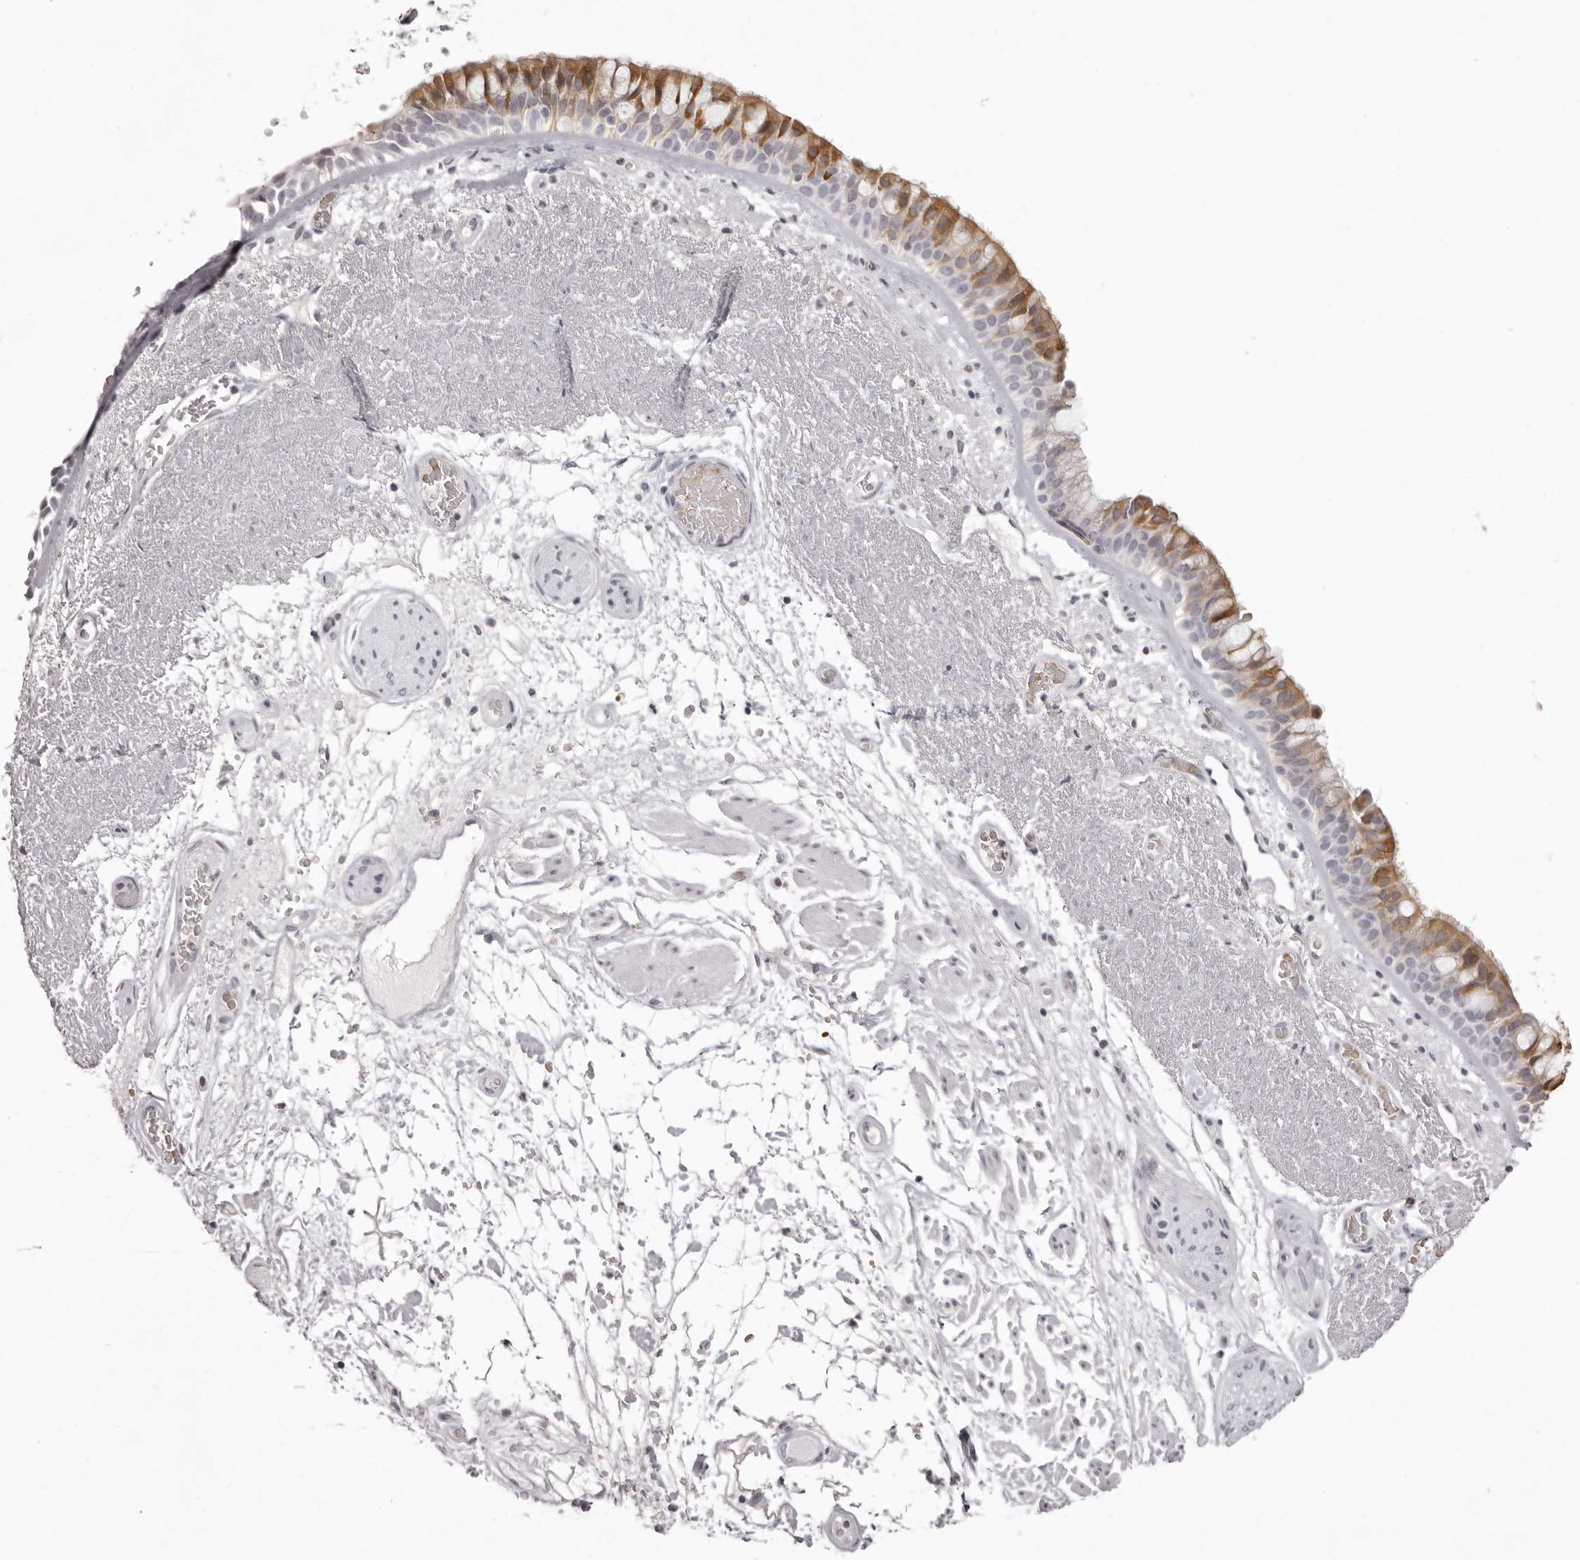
{"staining": {"intensity": "moderate", "quantity": "<25%", "location": "cytoplasmic/membranous"}, "tissue": "bronchus", "cell_type": "Respiratory epithelial cells", "image_type": "normal", "snomed": [{"axis": "morphology", "description": "Normal tissue, NOS"}, {"axis": "morphology", "description": "Squamous cell carcinoma, NOS"}, {"axis": "topography", "description": "Lymph node"}, {"axis": "topography", "description": "Bronchus"}, {"axis": "topography", "description": "Lung"}], "caption": "Immunohistochemistry micrograph of normal bronchus: human bronchus stained using IHC demonstrates low levels of moderate protein expression localized specifically in the cytoplasmic/membranous of respiratory epithelial cells, appearing as a cytoplasmic/membranous brown color.", "gene": "C8orf74", "patient": {"sex": "male", "age": 66}}